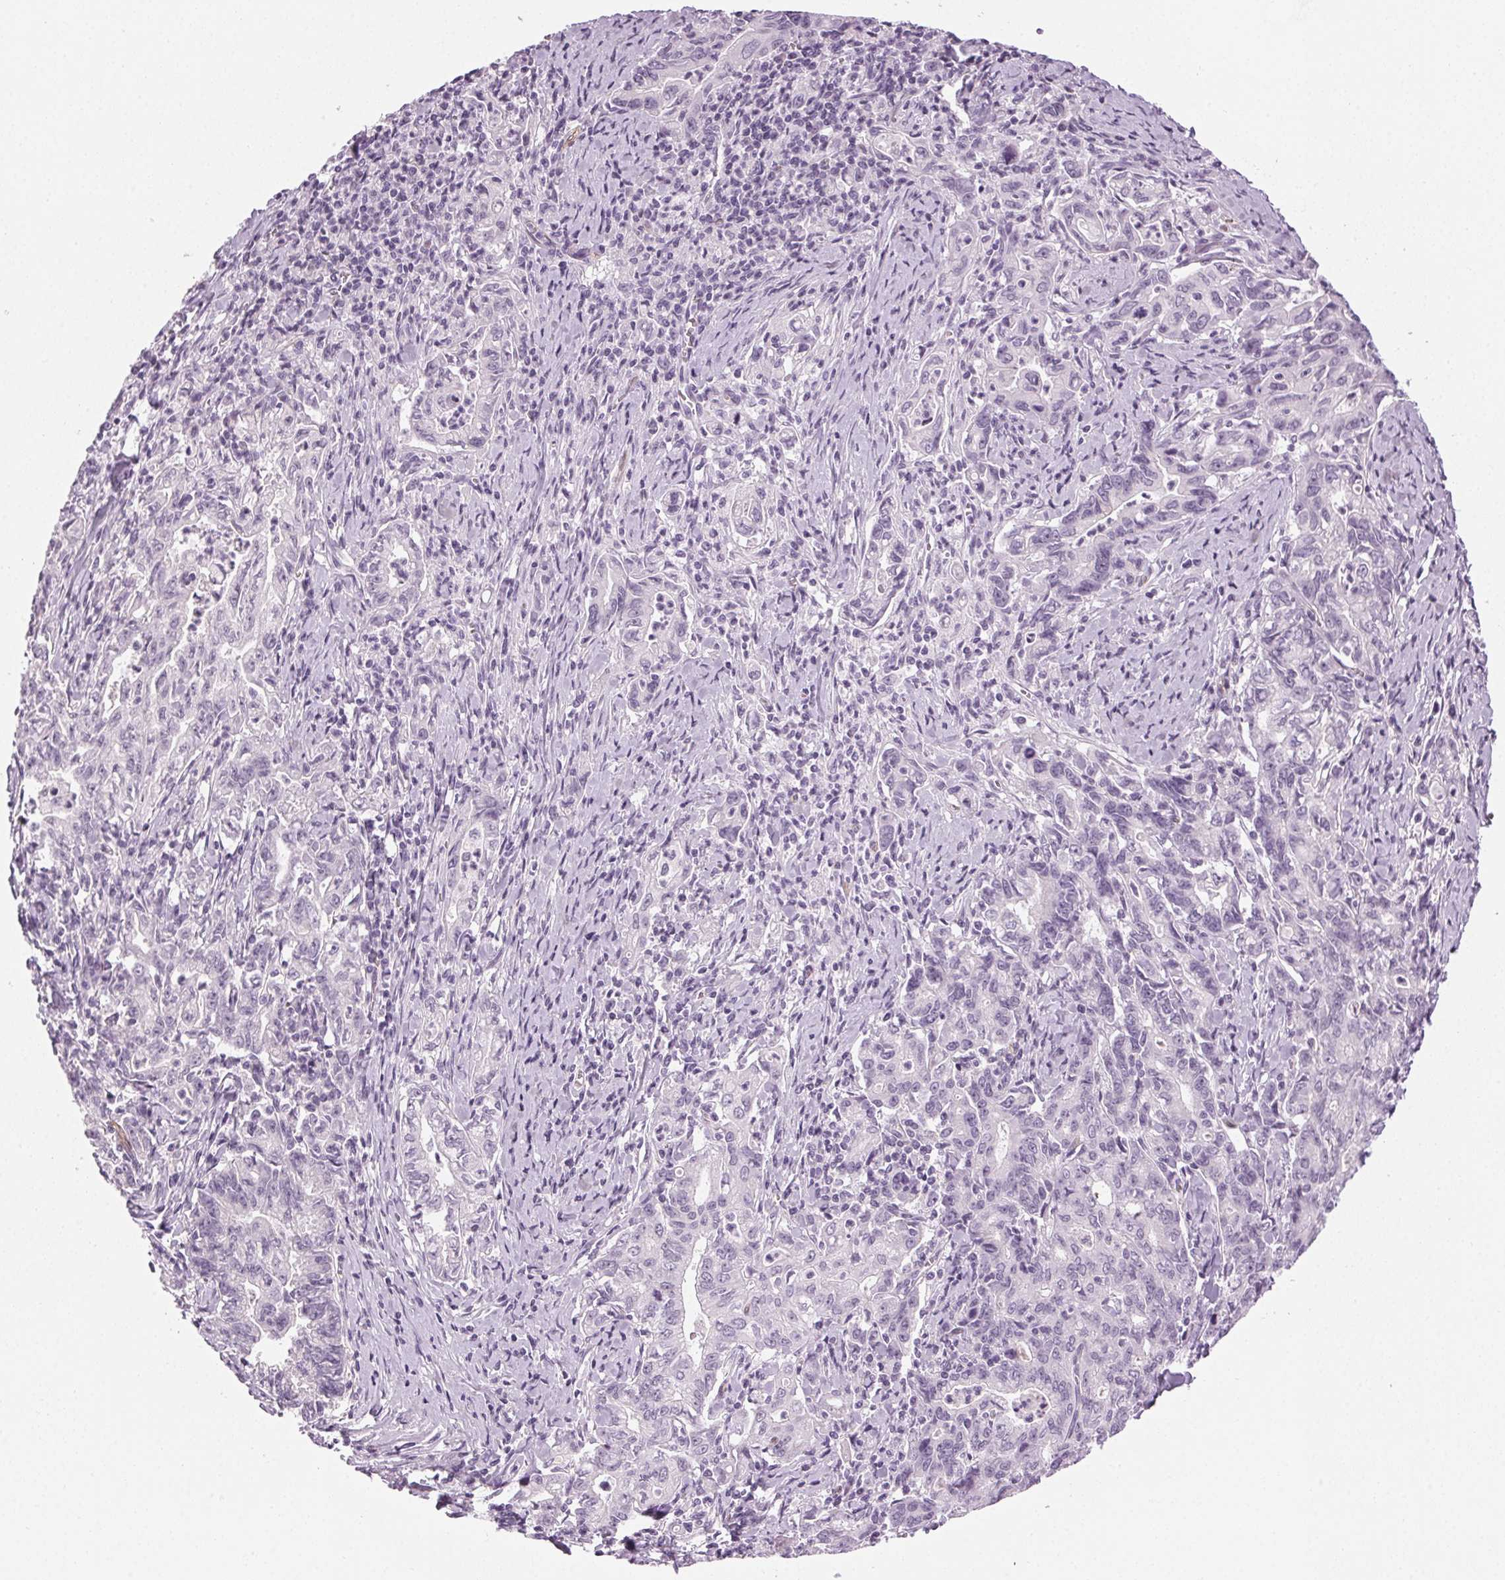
{"staining": {"intensity": "negative", "quantity": "none", "location": "none"}, "tissue": "stomach cancer", "cell_type": "Tumor cells", "image_type": "cancer", "snomed": [{"axis": "morphology", "description": "Adenocarcinoma, NOS"}, {"axis": "topography", "description": "Stomach, upper"}], "caption": "The image reveals no significant positivity in tumor cells of stomach cancer (adenocarcinoma).", "gene": "AIF1L", "patient": {"sex": "female", "age": 79}}